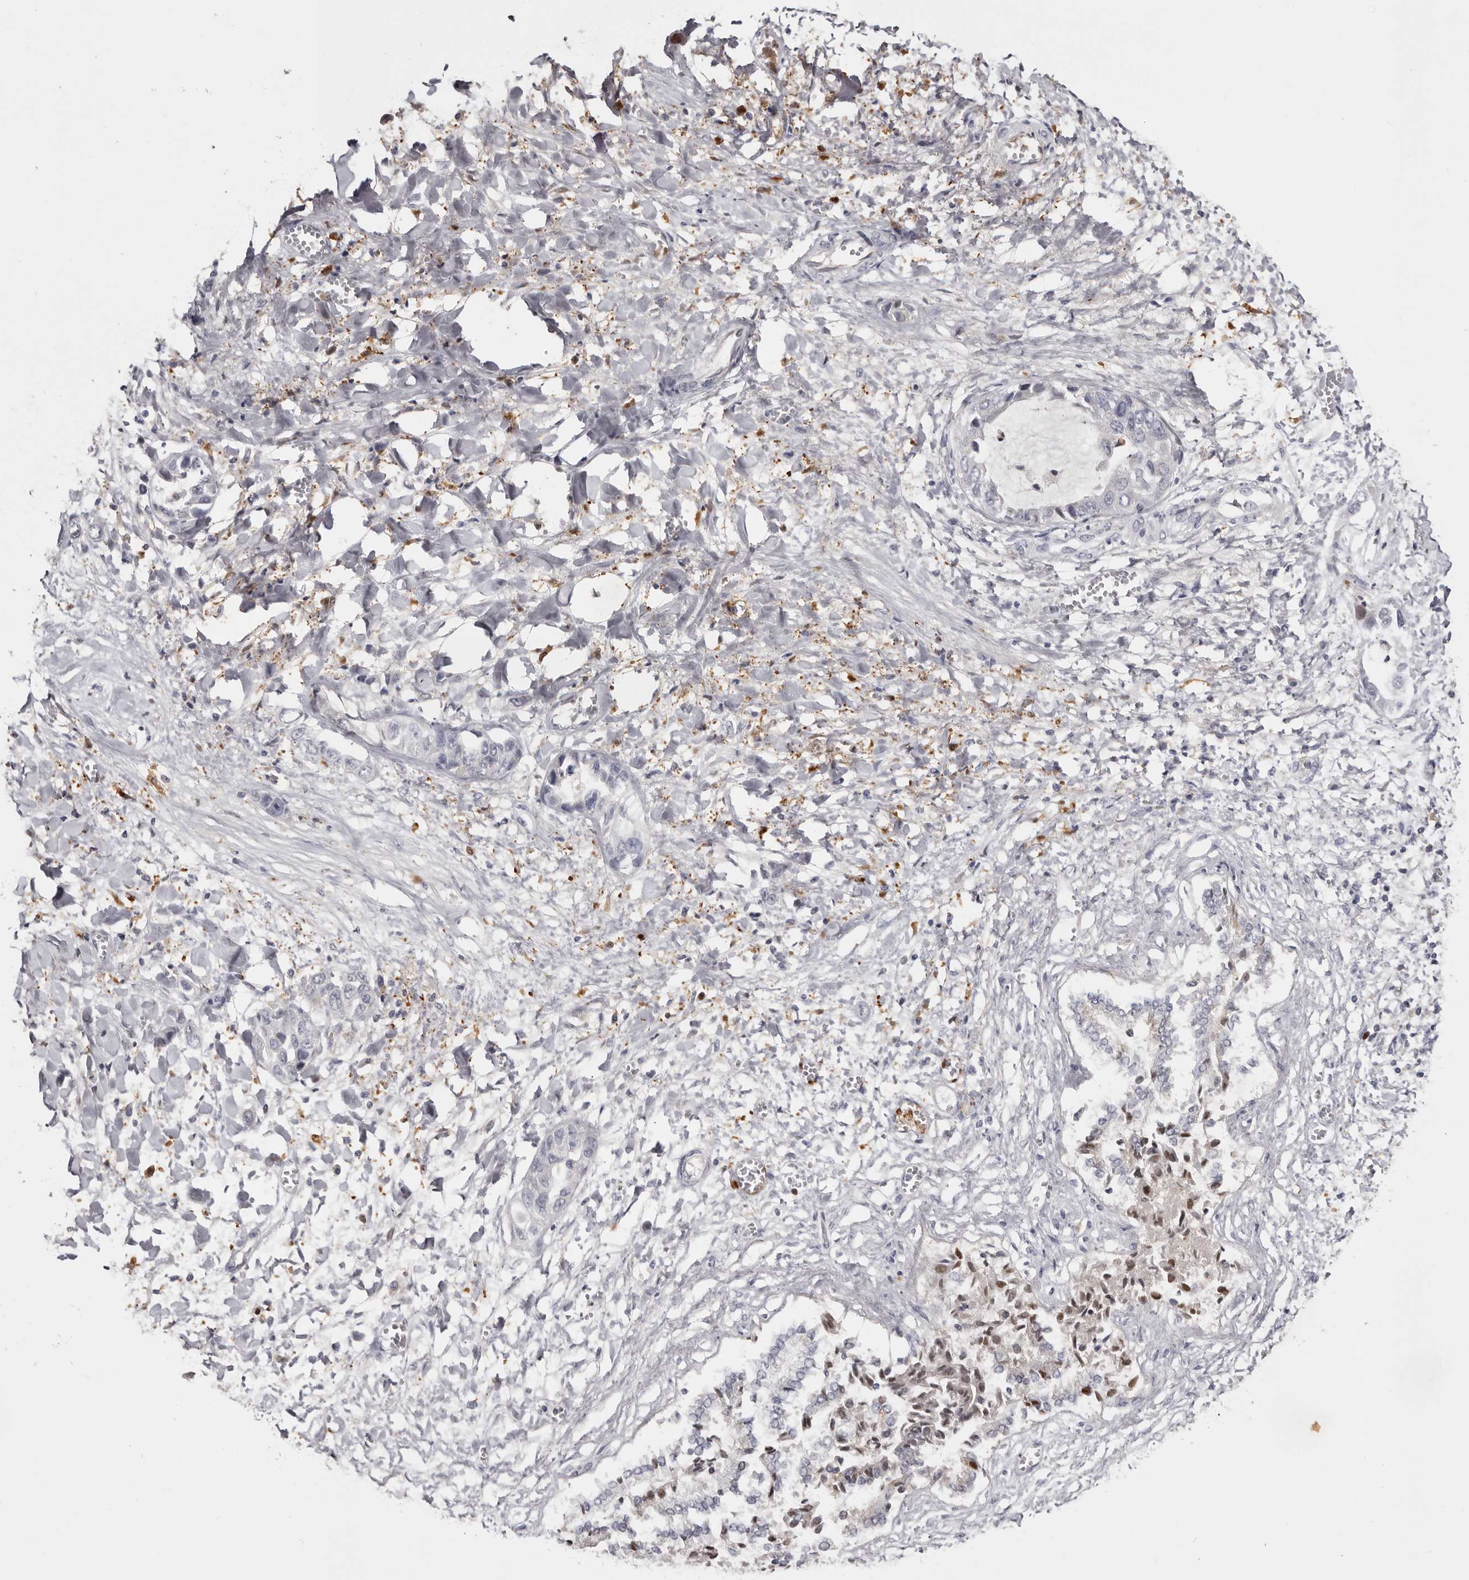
{"staining": {"intensity": "negative", "quantity": "none", "location": "none"}, "tissue": "liver cancer", "cell_type": "Tumor cells", "image_type": "cancer", "snomed": [{"axis": "morphology", "description": "Cholangiocarcinoma"}, {"axis": "topography", "description": "Liver"}], "caption": "A micrograph of human liver cholangiocarcinoma is negative for staining in tumor cells.", "gene": "KLHL38", "patient": {"sex": "female", "age": 52}}